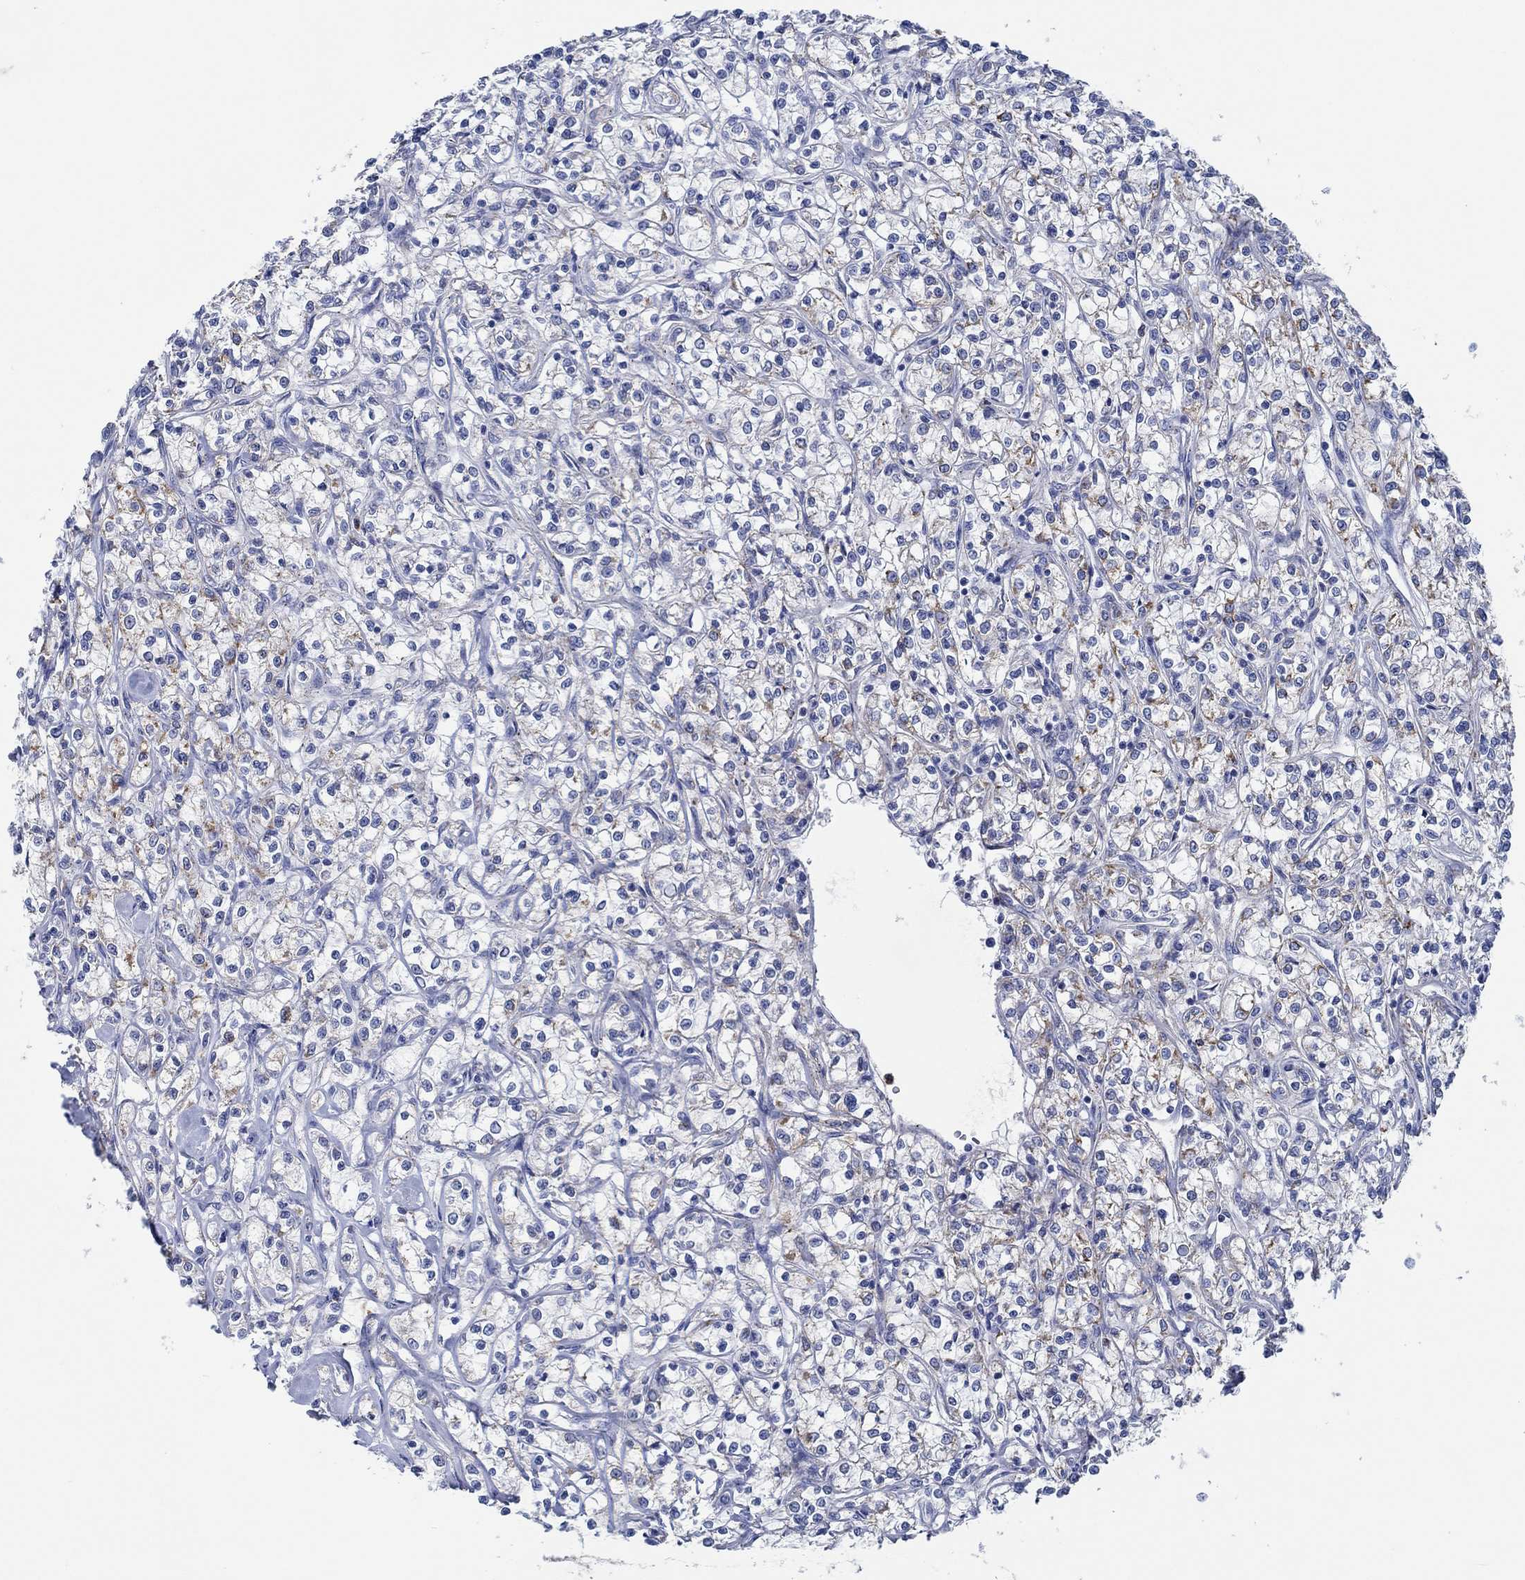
{"staining": {"intensity": "moderate", "quantity": "<25%", "location": "cytoplasmic/membranous"}, "tissue": "renal cancer", "cell_type": "Tumor cells", "image_type": "cancer", "snomed": [{"axis": "morphology", "description": "Adenocarcinoma, NOS"}, {"axis": "topography", "description": "Kidney"}], "caption": "Brown immunohistochemical staining in renal cancer displays moderate cytoplasmic/membranous positivity in approximately <25% of tumor cells.", "gene": "CPM", "patient": {"sex": "female", "age": 59}}